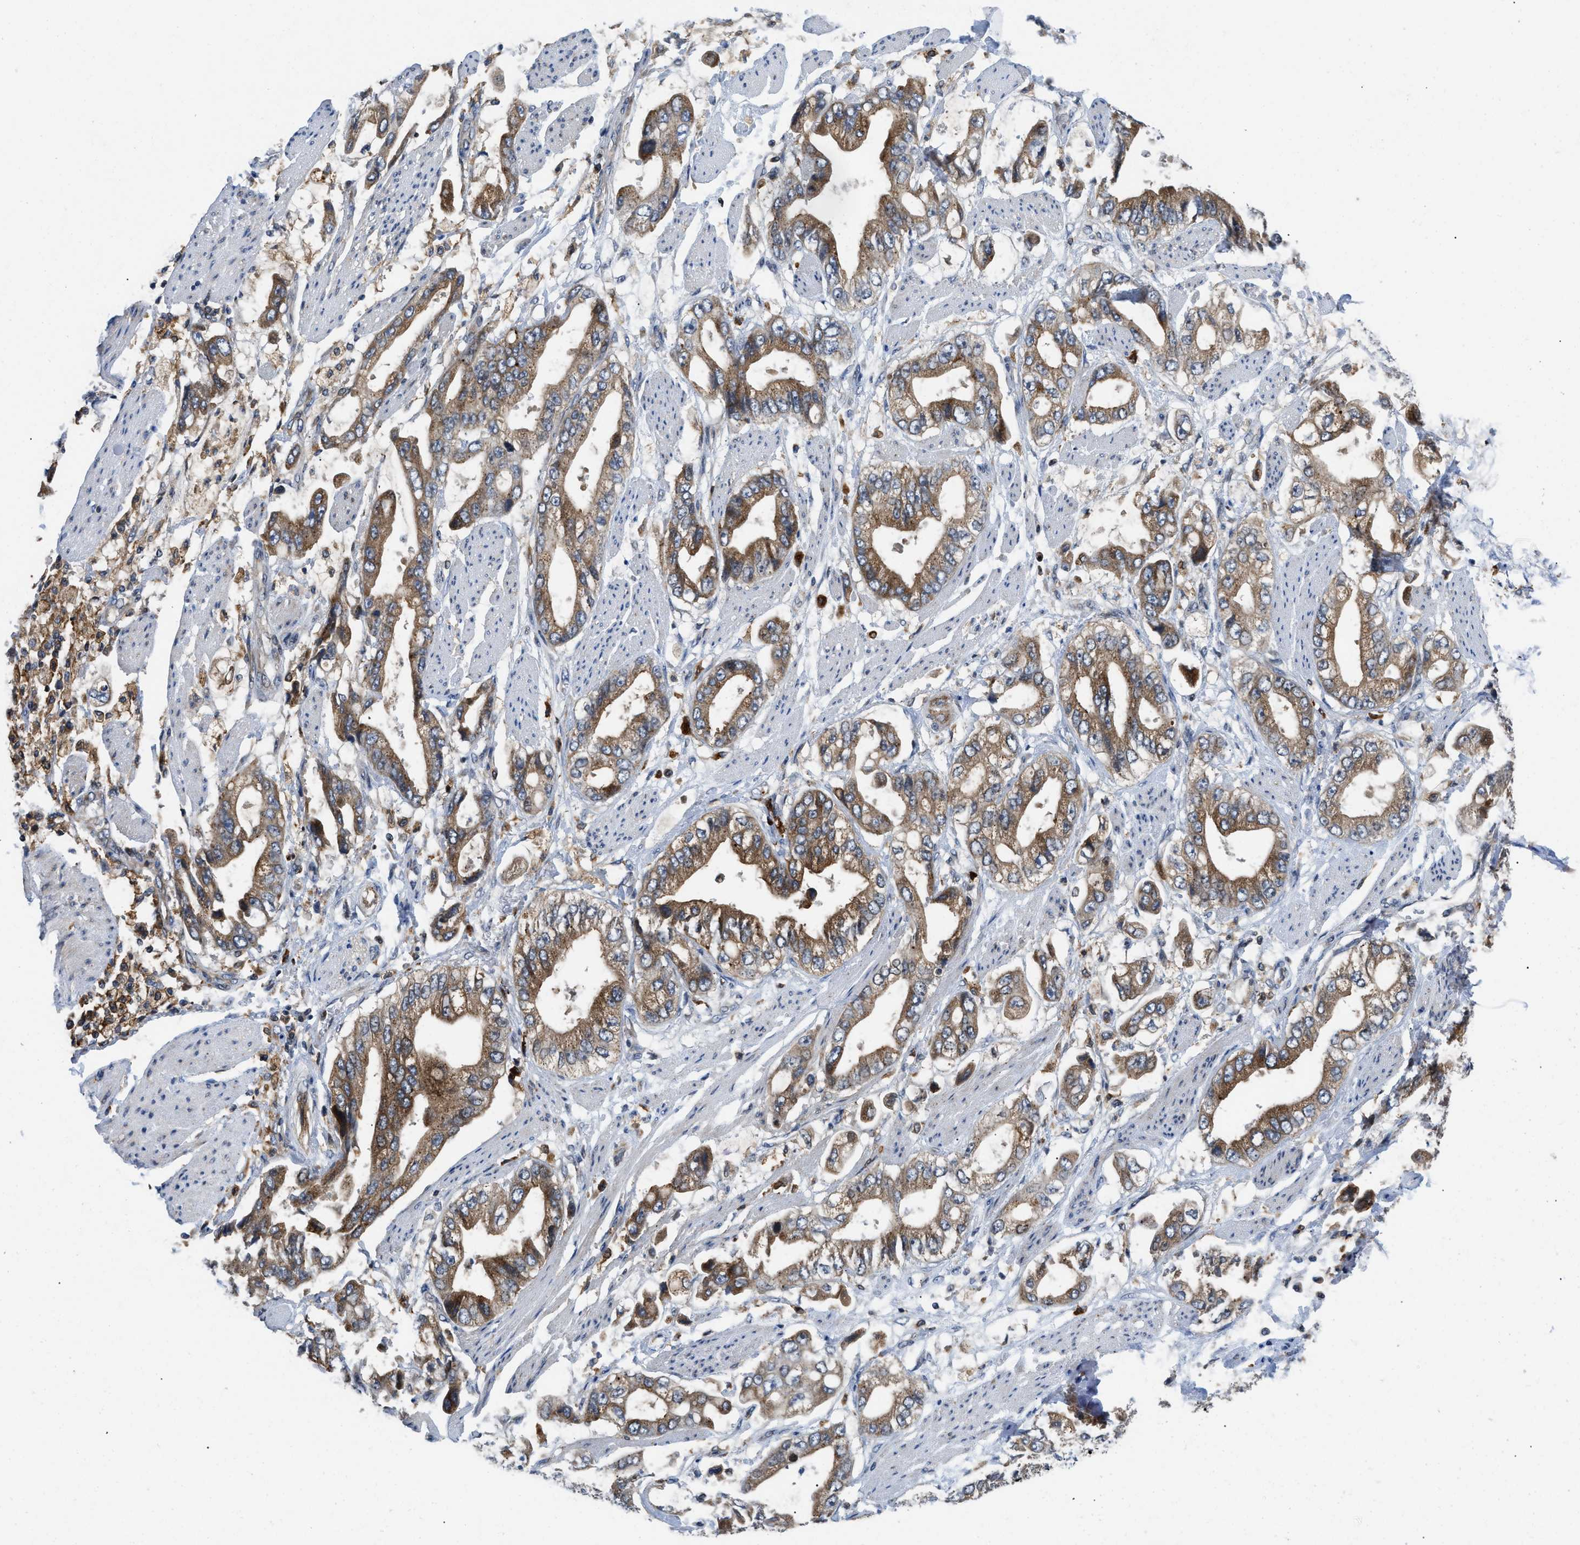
{"staining": {"intensity": "moderate", "quantity": ">75%", "location": "cytoplasmic/membranous"}, "tissue": "stomach cancer", "cell_type": "Tumor cells", "image_type": "cancer", "snomed": [{"axis": "morphology", "description": "Normal tissue, NOS"}, {"axis": "morphology", "description": "Adenocarcinoma, NOS"}, {"axis": "topography", "description": "Stomach"}], "caption": "Protein expression by IHC exhibits moderate cytoplasmic/membranous positivity in about >75% of tumor cells in stomach cancer (adenocarcinoma). (DAB IHC, brown staining for protein, blue staining for nuclei).", "gene": "ENPP4", "patient": {"sex": "male", "age": 62}}